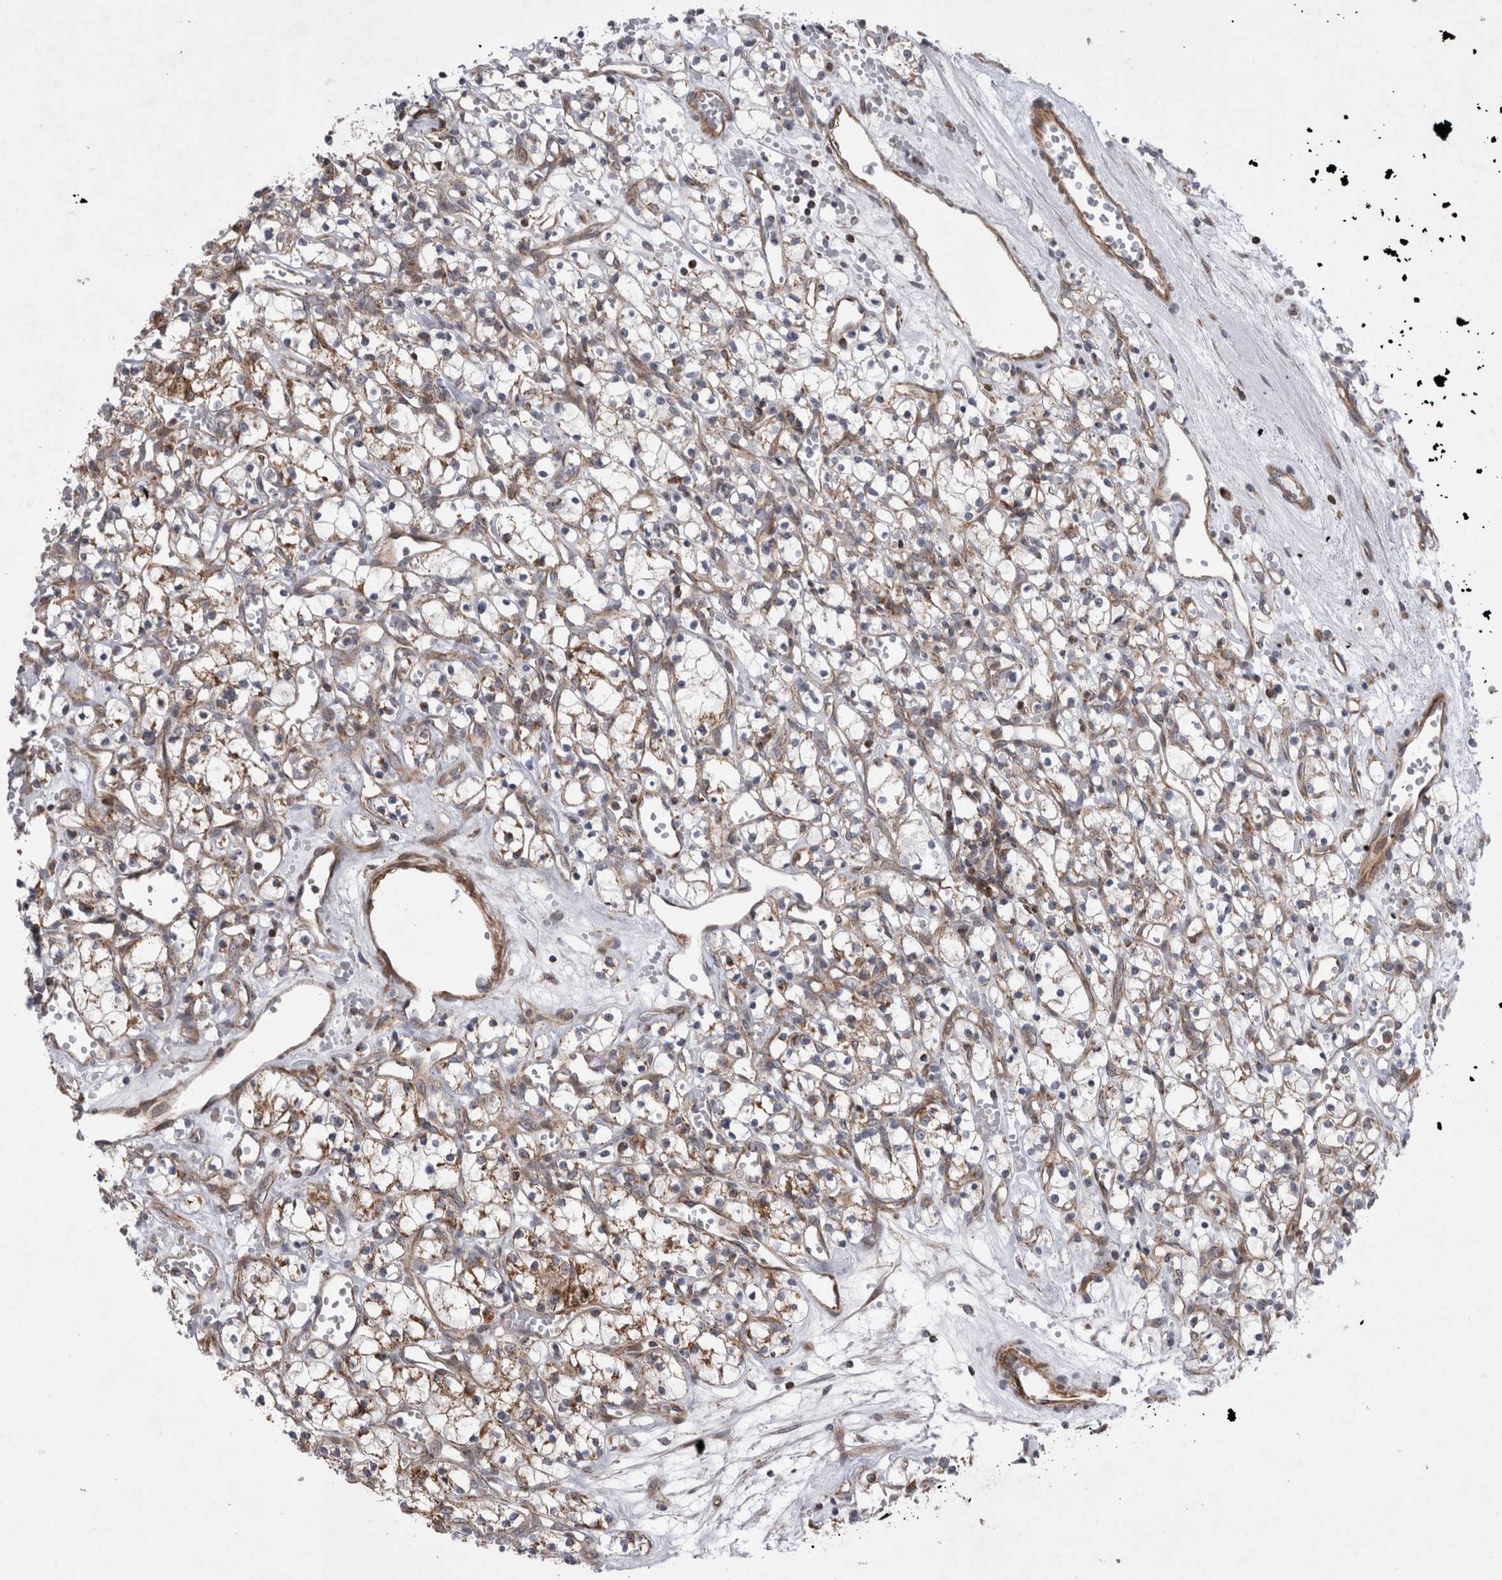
{"staining": {"intensity": "moderate", "quantity": ">75%", "location": "cytoplasmic/membranous"}, "tissue": "renal cancer", "cell_type": "Tumor cells", "image_type": "cancer", "snomed": [{"axis": "morphology", "description": "Adenocarcinoma, NOS"}, {"axis": "topography", "description": "Kidney"}], "caption": "High-magnification brightfield microscopy of renal adenocarcinoma stained with DAB (3,3'-diaminobenzidine) (brown) and counterstained with hematoxylin (blue). tumor cells exhibit moderate cytoplasmic/membranous staining is identified in approximately>75% of cells.", "gene": "TSPOAP1", "patient": {"sex": "female", "age": 59}}